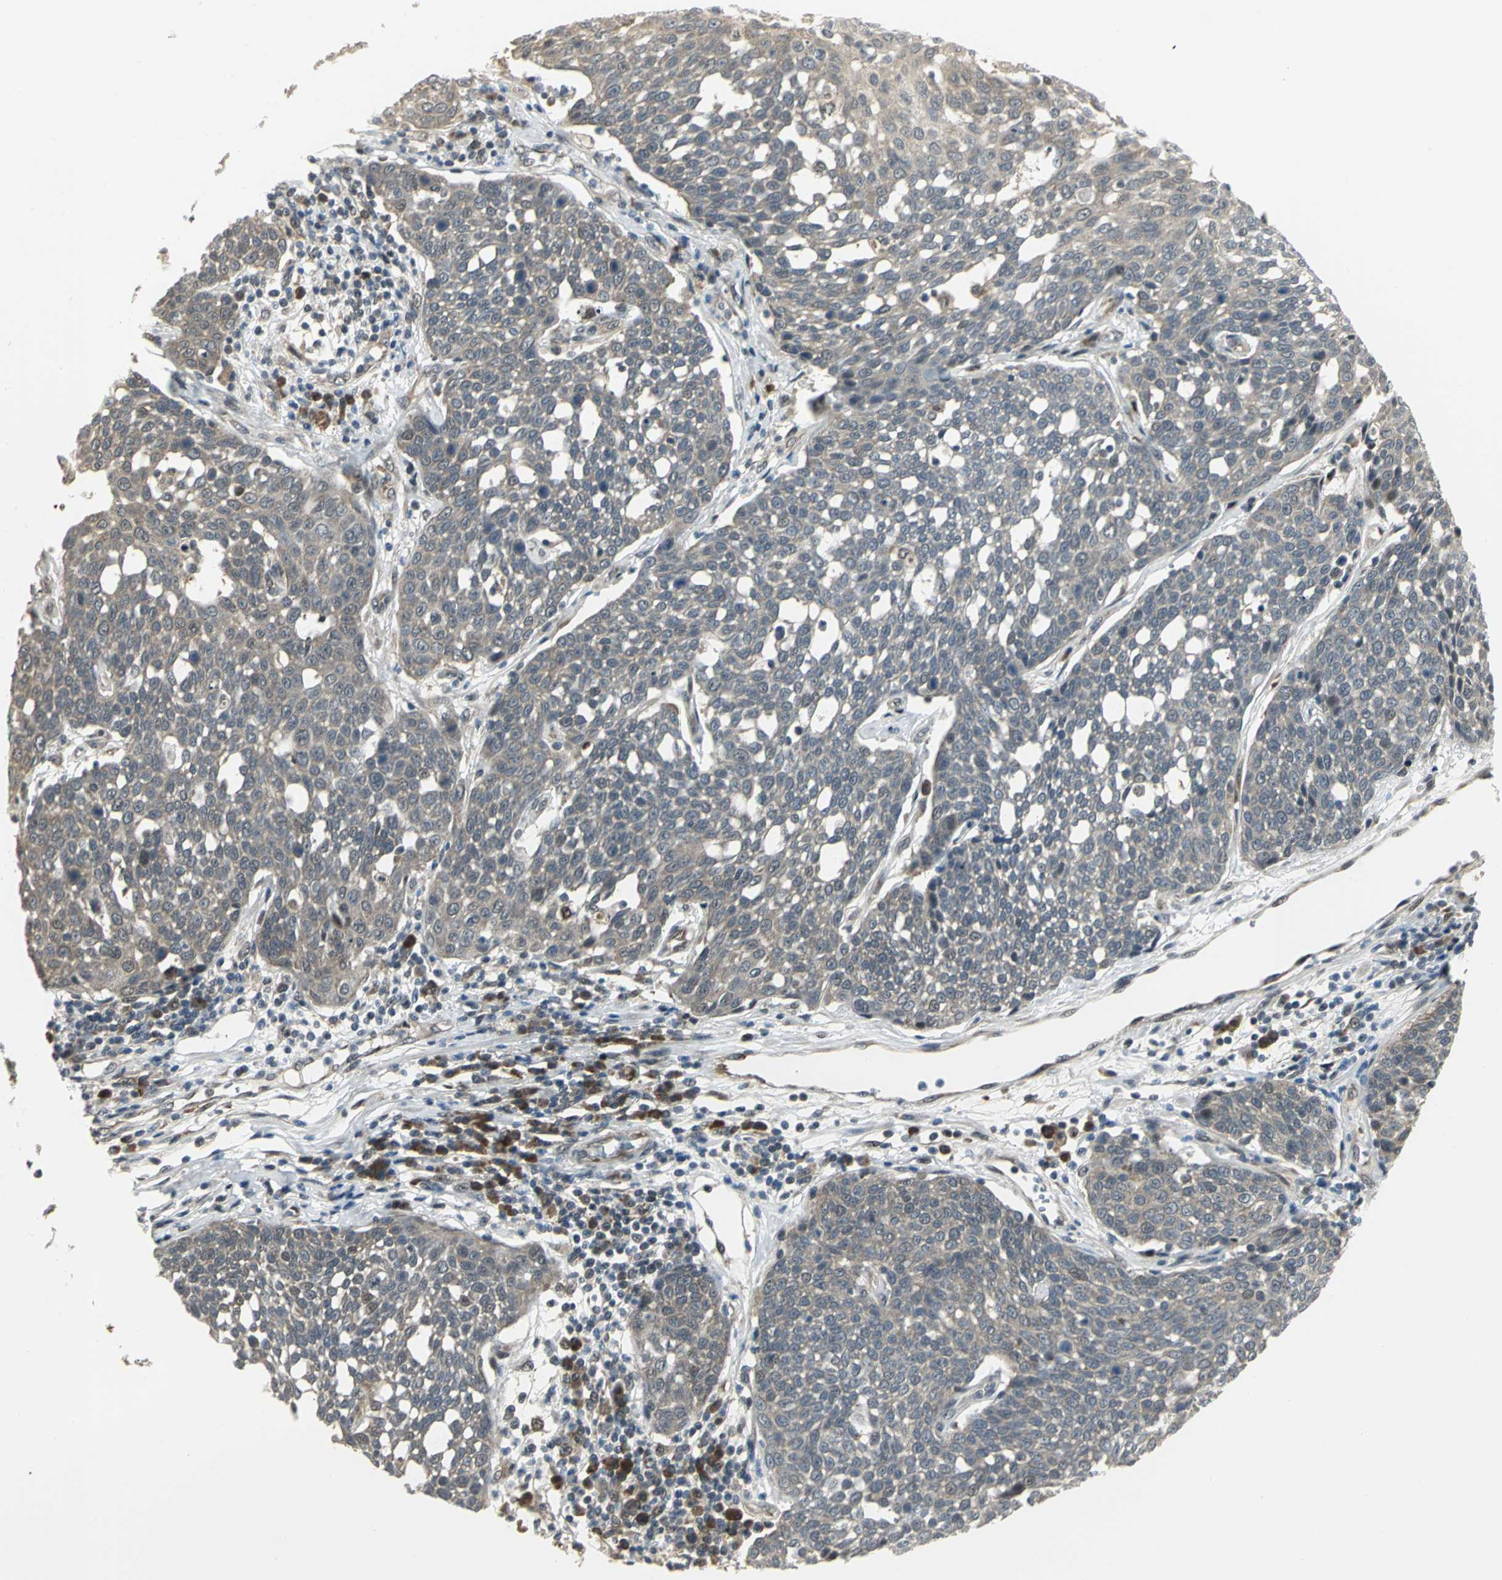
{"staining": {"intensity": "weak", "quantity": ">75%", "location": "cytoplasmic/membranous"}, "tissue": "cervical cancer", "cell_type": "Tumor cells", "image_type": "cancer", "snomed": [{"axis": "morphology", "description": "Squamous cell carcinoma, NOS"}, {"axis": "topography", "description": "Cervix"}], "caption": "Immunohistochemical staining of cervical cancer (squamous cell carcinoma) reveals low levels of weak cytoplasmic/membranous protein positivity in approximately >75% of tumor cells.", "gene": "PSMC4", "patient": {"sex": "female", "age": 34}}